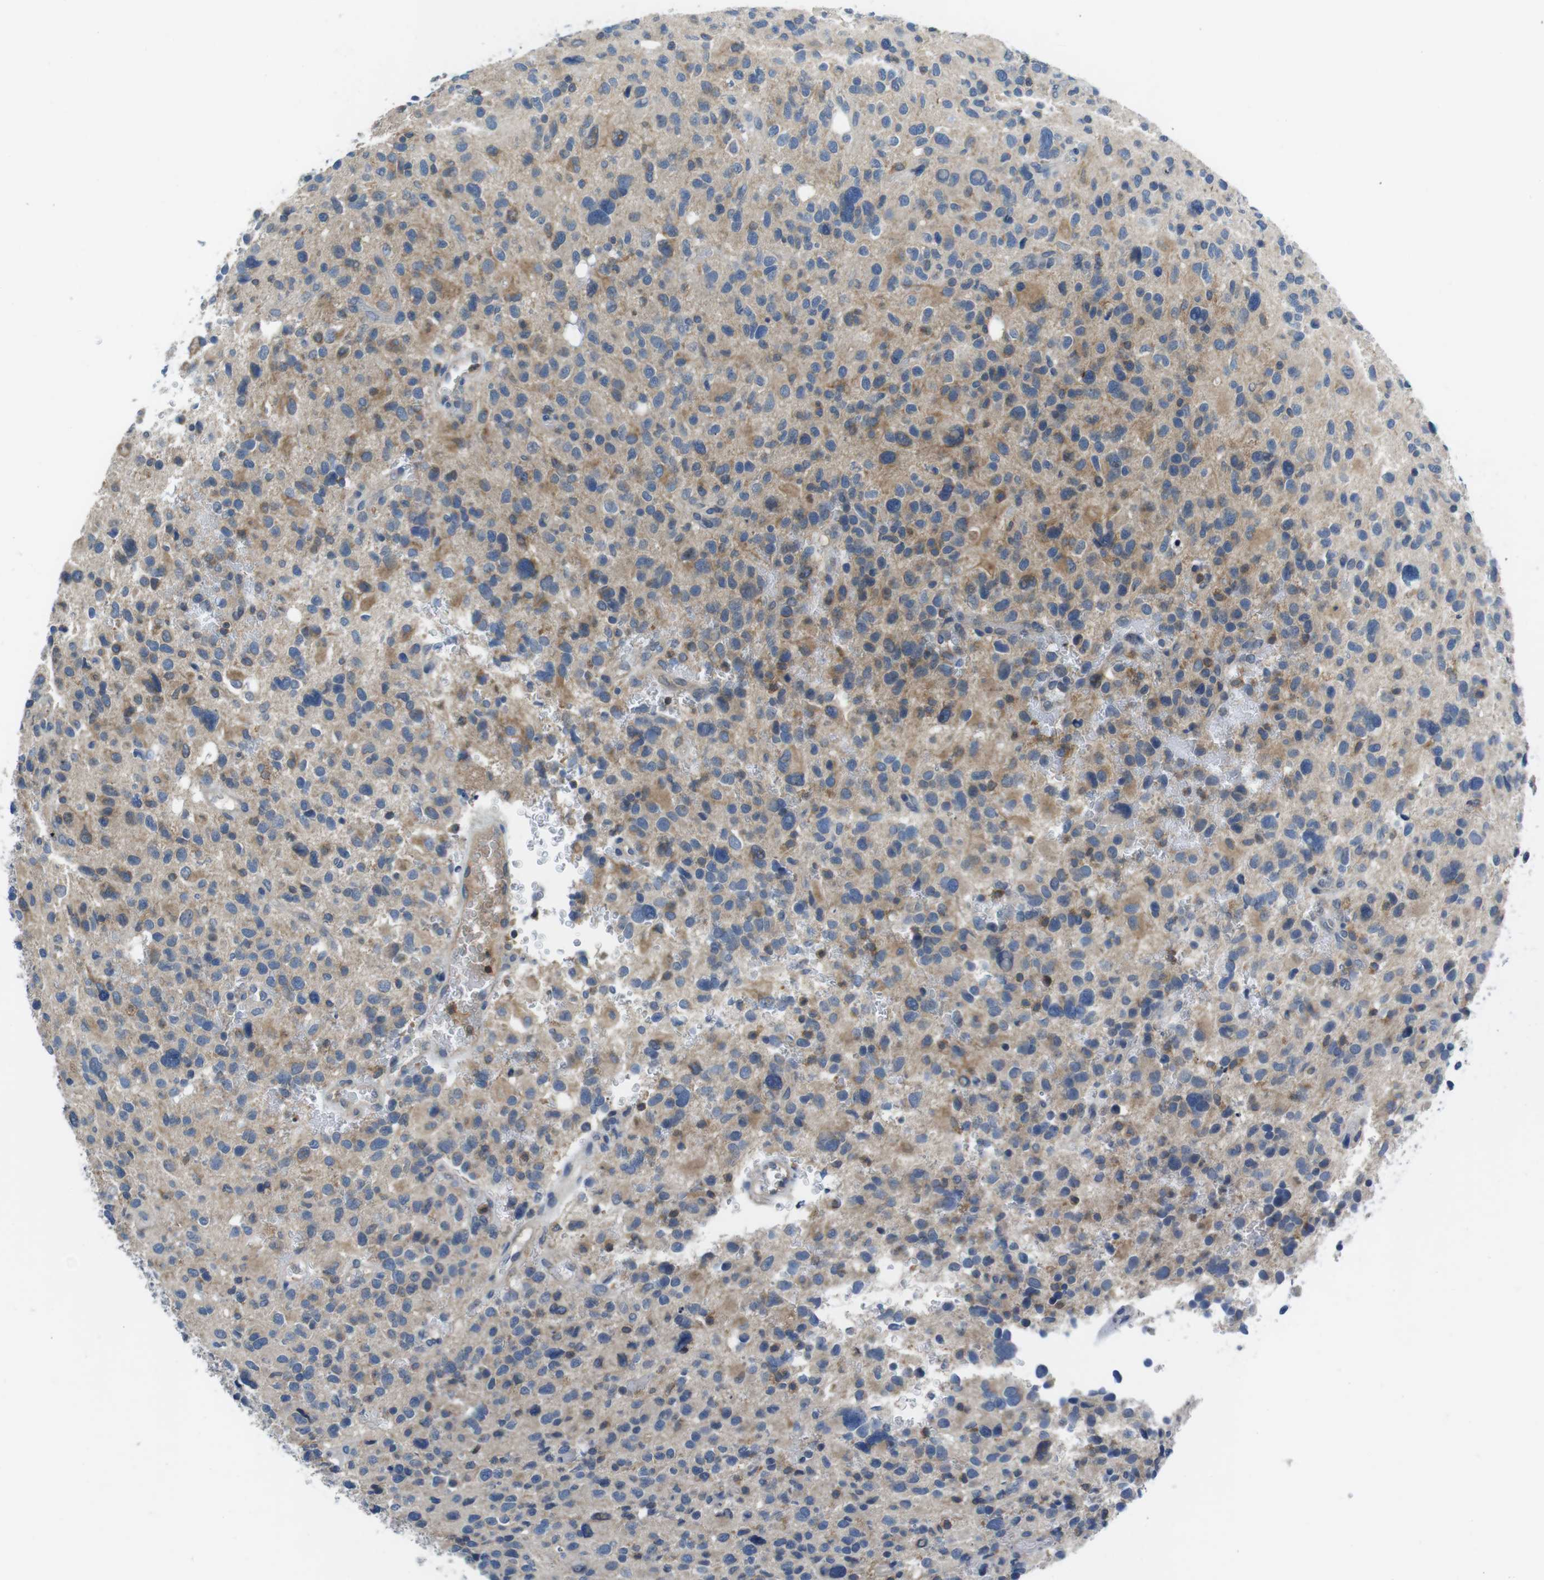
{"staining": {"intensity": "weak", "quantity": "25%-75%", "location": "cytoplasmic/membranous"}, "tissue": "glioma", "cell_type": "Tumor cells", "image_type": "cancer", "snomed": [{"axis": "morphology", "description": "Glioma, malignant, High grade"}, {"axis": "topography", "description": "Brain"}], "caption": "Tumor cells exhibit low levels of weak cytoplasmic/membranous staining in approximately 25%-75% of cells in human high-grade glioma (malignant). Nuclei are stained in blue.", "gene": "PIK3CD", "patient": {"sex": "male", "age": 48}}